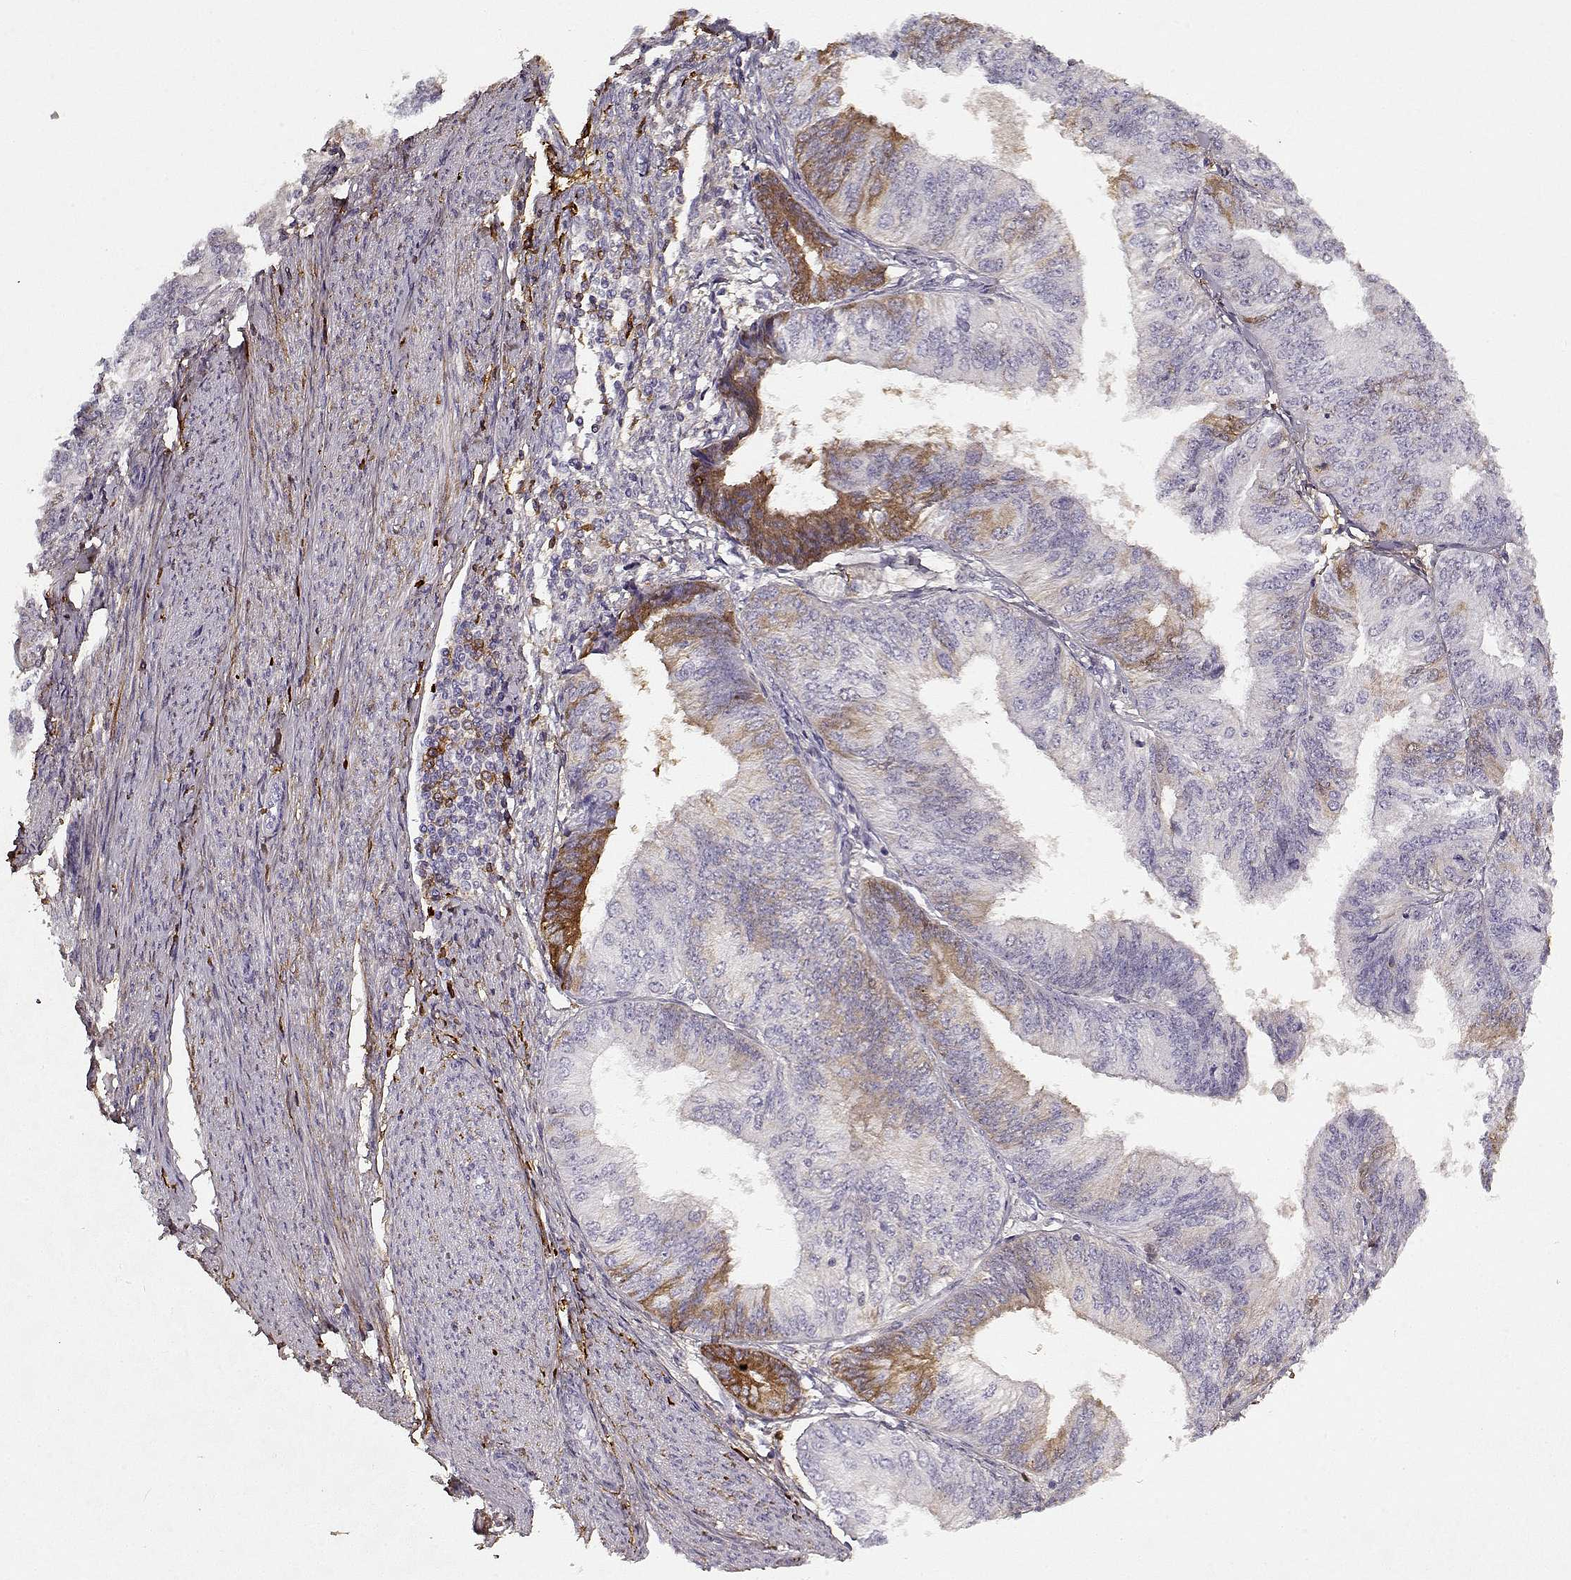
{"staining": {"intensity": "strong", "quantity": "<25%", "location": "cytoplasmic/membranous"}, "tissue": "endometrial cancer", "cell_type": "Tumor cells", "image_type": "cancer", "snomed": [{"axis": "morphology", "description": "Adenocarcinoma, NOS"}, {"axis": "topography", "description": "Endometrium"}], "caption": "Protein expression analysis of human endometrial adenocarcinoma reveals strong cytoplasmic/membranous staining in about <25% of tumor cells.", "gene": "LUM", "patient": {"sex": "female", "age": 58}}